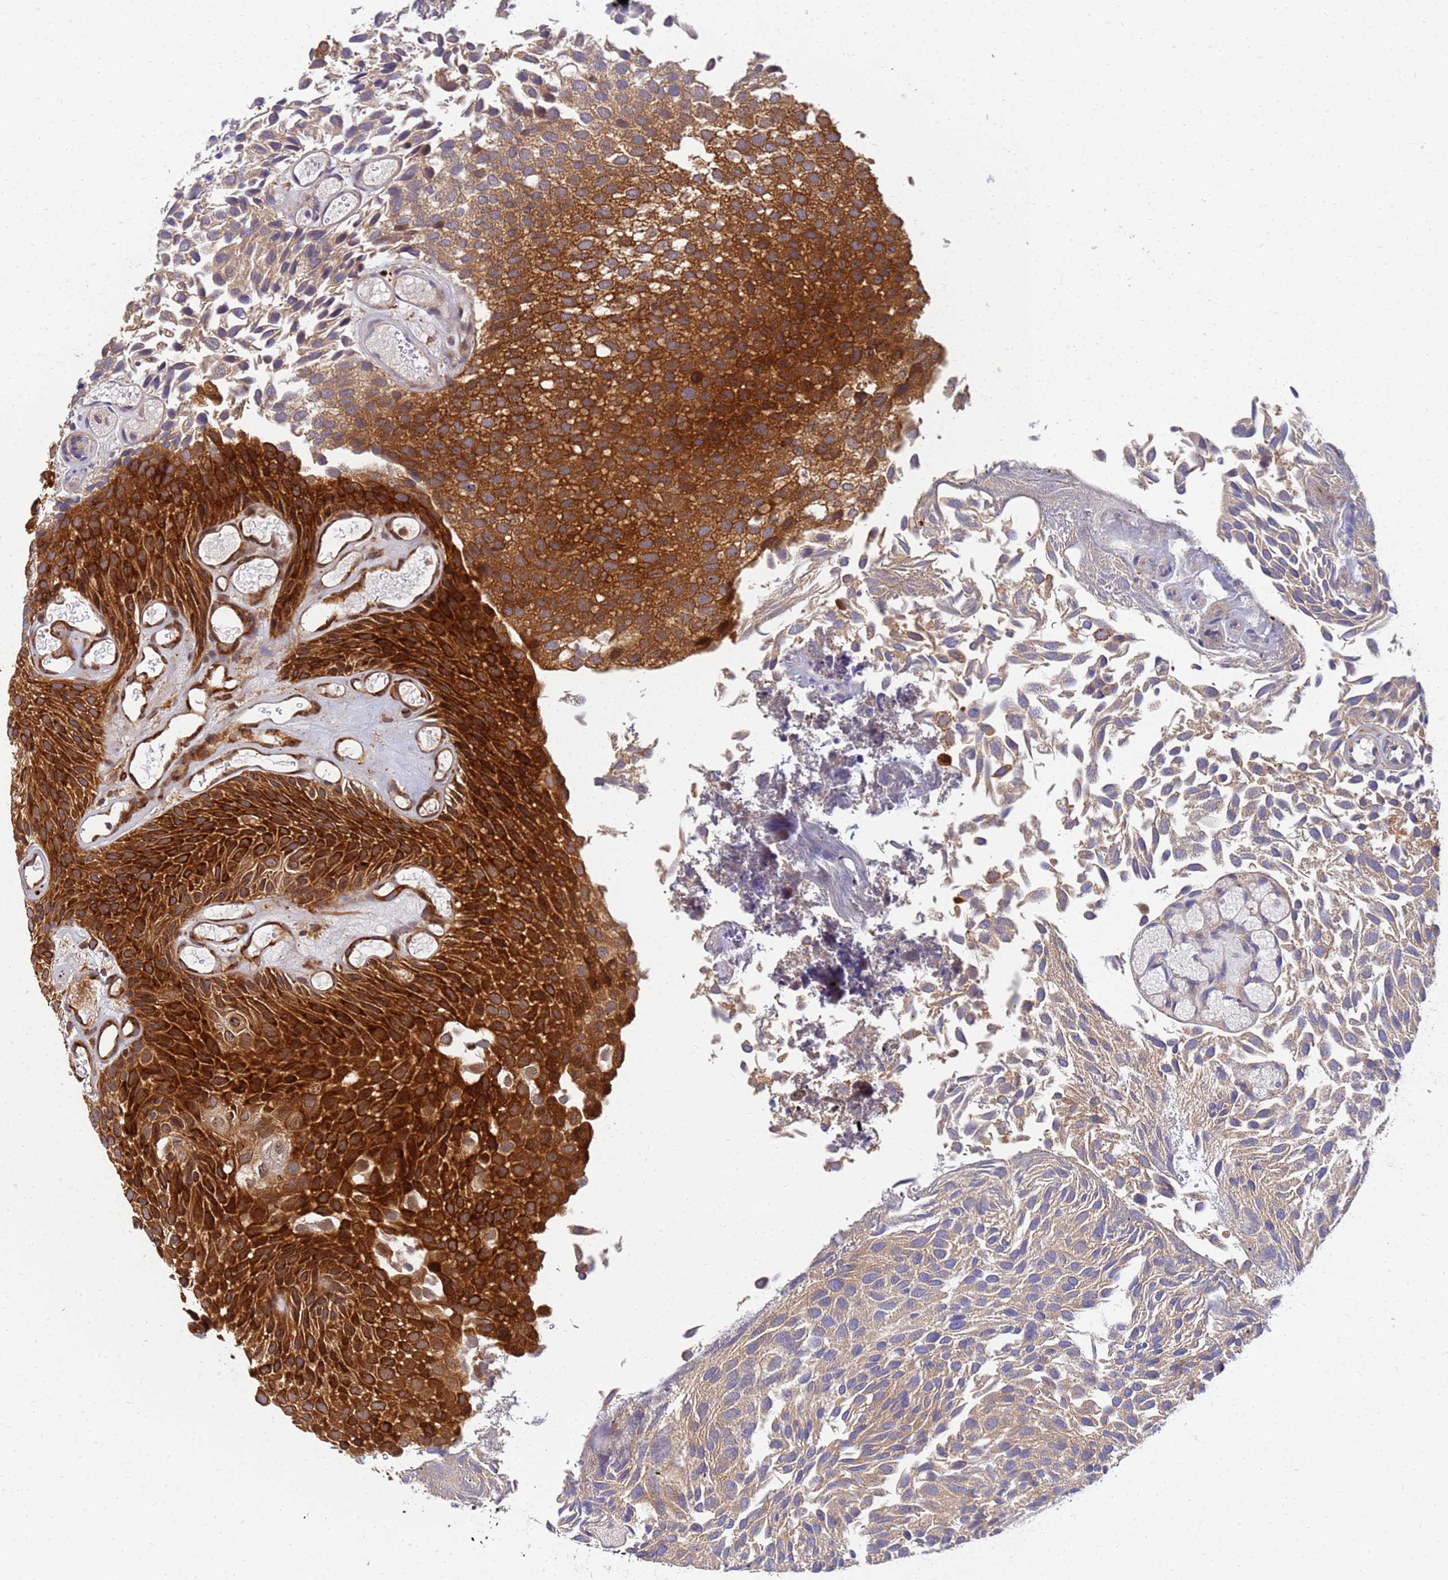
{"staining": {"intensity": "strong", "quantity": ">75%", "location": "cytoplasmic/membranous"}, "tissue": "urothelial cancer", "cell_type": "Tumor cells", "image_type": "cancer", "snomed": [{"axis": "morphology", "description": "Urothelial carcinoma, Low grade"}, {"axis": "topography", "description": "Urinary bladder"}], "caption": "Strong cytoplasmic/membranous protein expression is appreciated in approximately >75% of tumor cells in urothelial cancer. Using DAB (brown) and hematoxylin (blue) stains, captured at high magnification using brightfield microscopy.", "gene": "UNC93B1", "patient": {"sex": "male", "age": 89}}